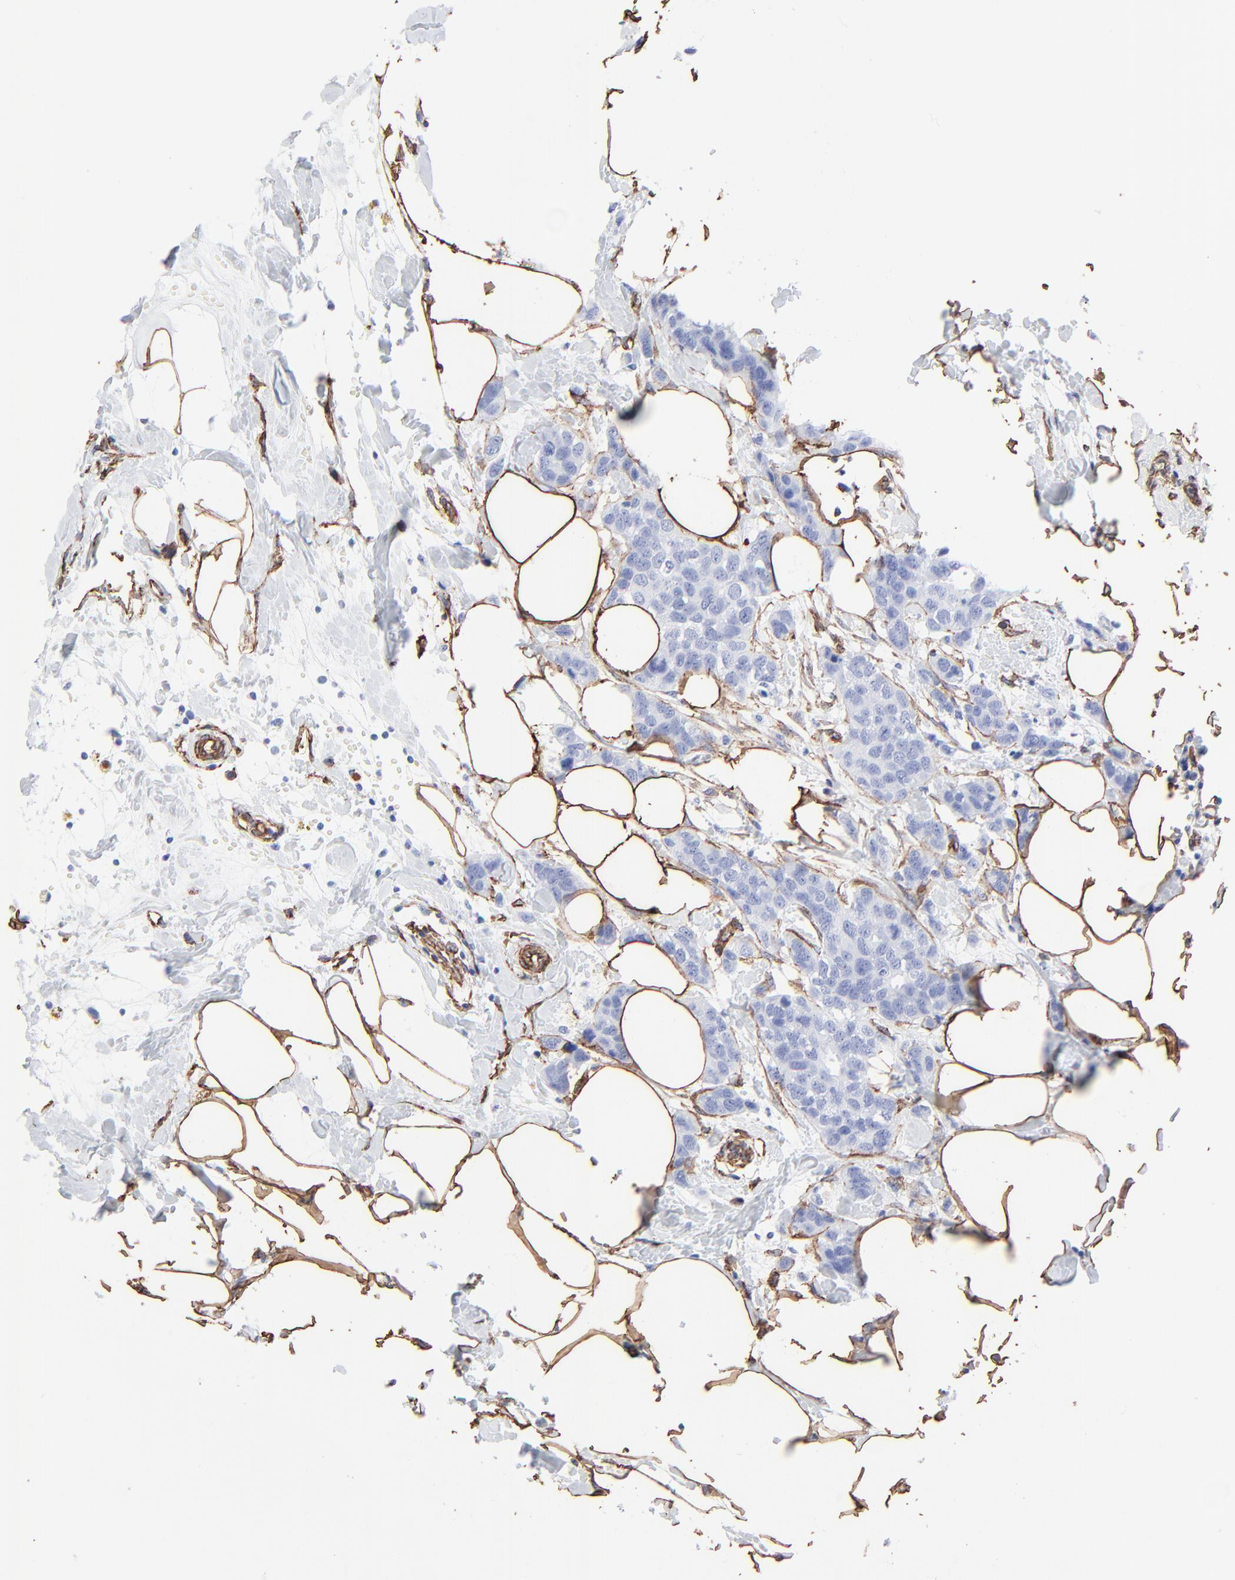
{"staining": {"intensity": "negative", "quantity": "none", "location": "none"}, "tissue": "breast cancer", "cell_type": "Tumor cells", "image_type": "cancer", "snomed": [{"axis": "morphology", "description": "Normal tissue, NOS"}, {"axis": "morphology", "description": "Duct carcinoma"}, {"axis": "topography", "description": "Breast"}], "caption": "Immunohistochemical staining of human breast infiltrating ductal carcinoma shows no significant positivity in tumor cells. The staining was performed using DAB to visualize the protein expression in brown, while the nuclei were stained in blue with hematoxylin (Magnification: 20x).", "gene": "CAV1", "patient": {"sex": "female", "age": 50}}